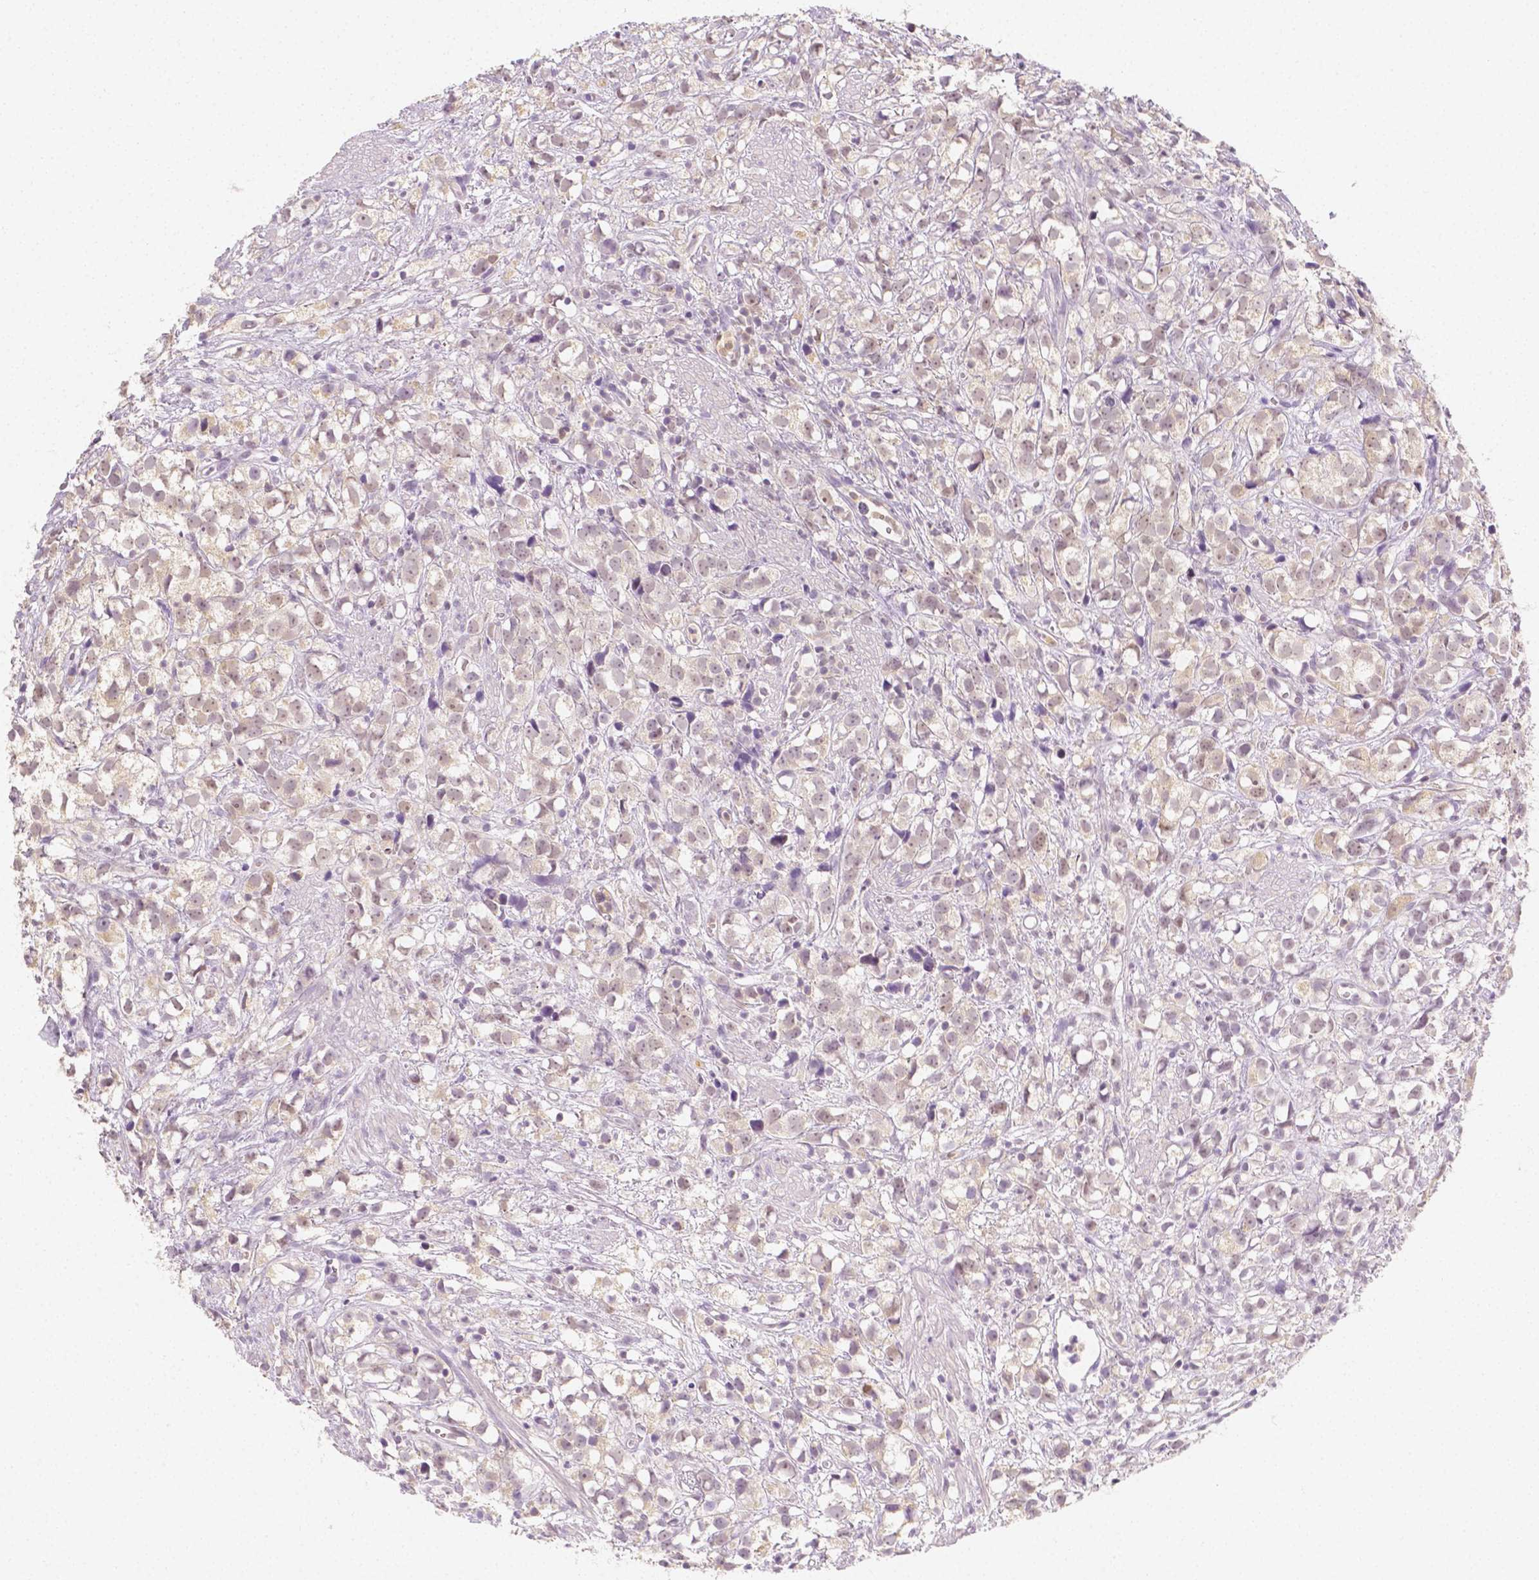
{"staining": {"intensity": "weak", "quantity": ">75%", "location": "cytoplasmic/membranous,nuclear"}, "tissue": "prostate cancer", "cell_type": "Tumor cells", "image_type": "cancer", "snomed": [{"axis": "morphology", "description": "Adenocarcinoma, High grade"}, {"axis": "topography", "description": "Prostate"}], "caption": "Immunohistochemical staining of human prostate cancer shows low levels of weak cytoplasmic/membranous and nuclear protein staining in approximately >75% of tumor cells. (DAB (3,3'-diaminobenzidine) IHC with brightfield microscopy, high magnification).", "gene": "SGTB", "patient": {"sex": "male", "age": 68}}